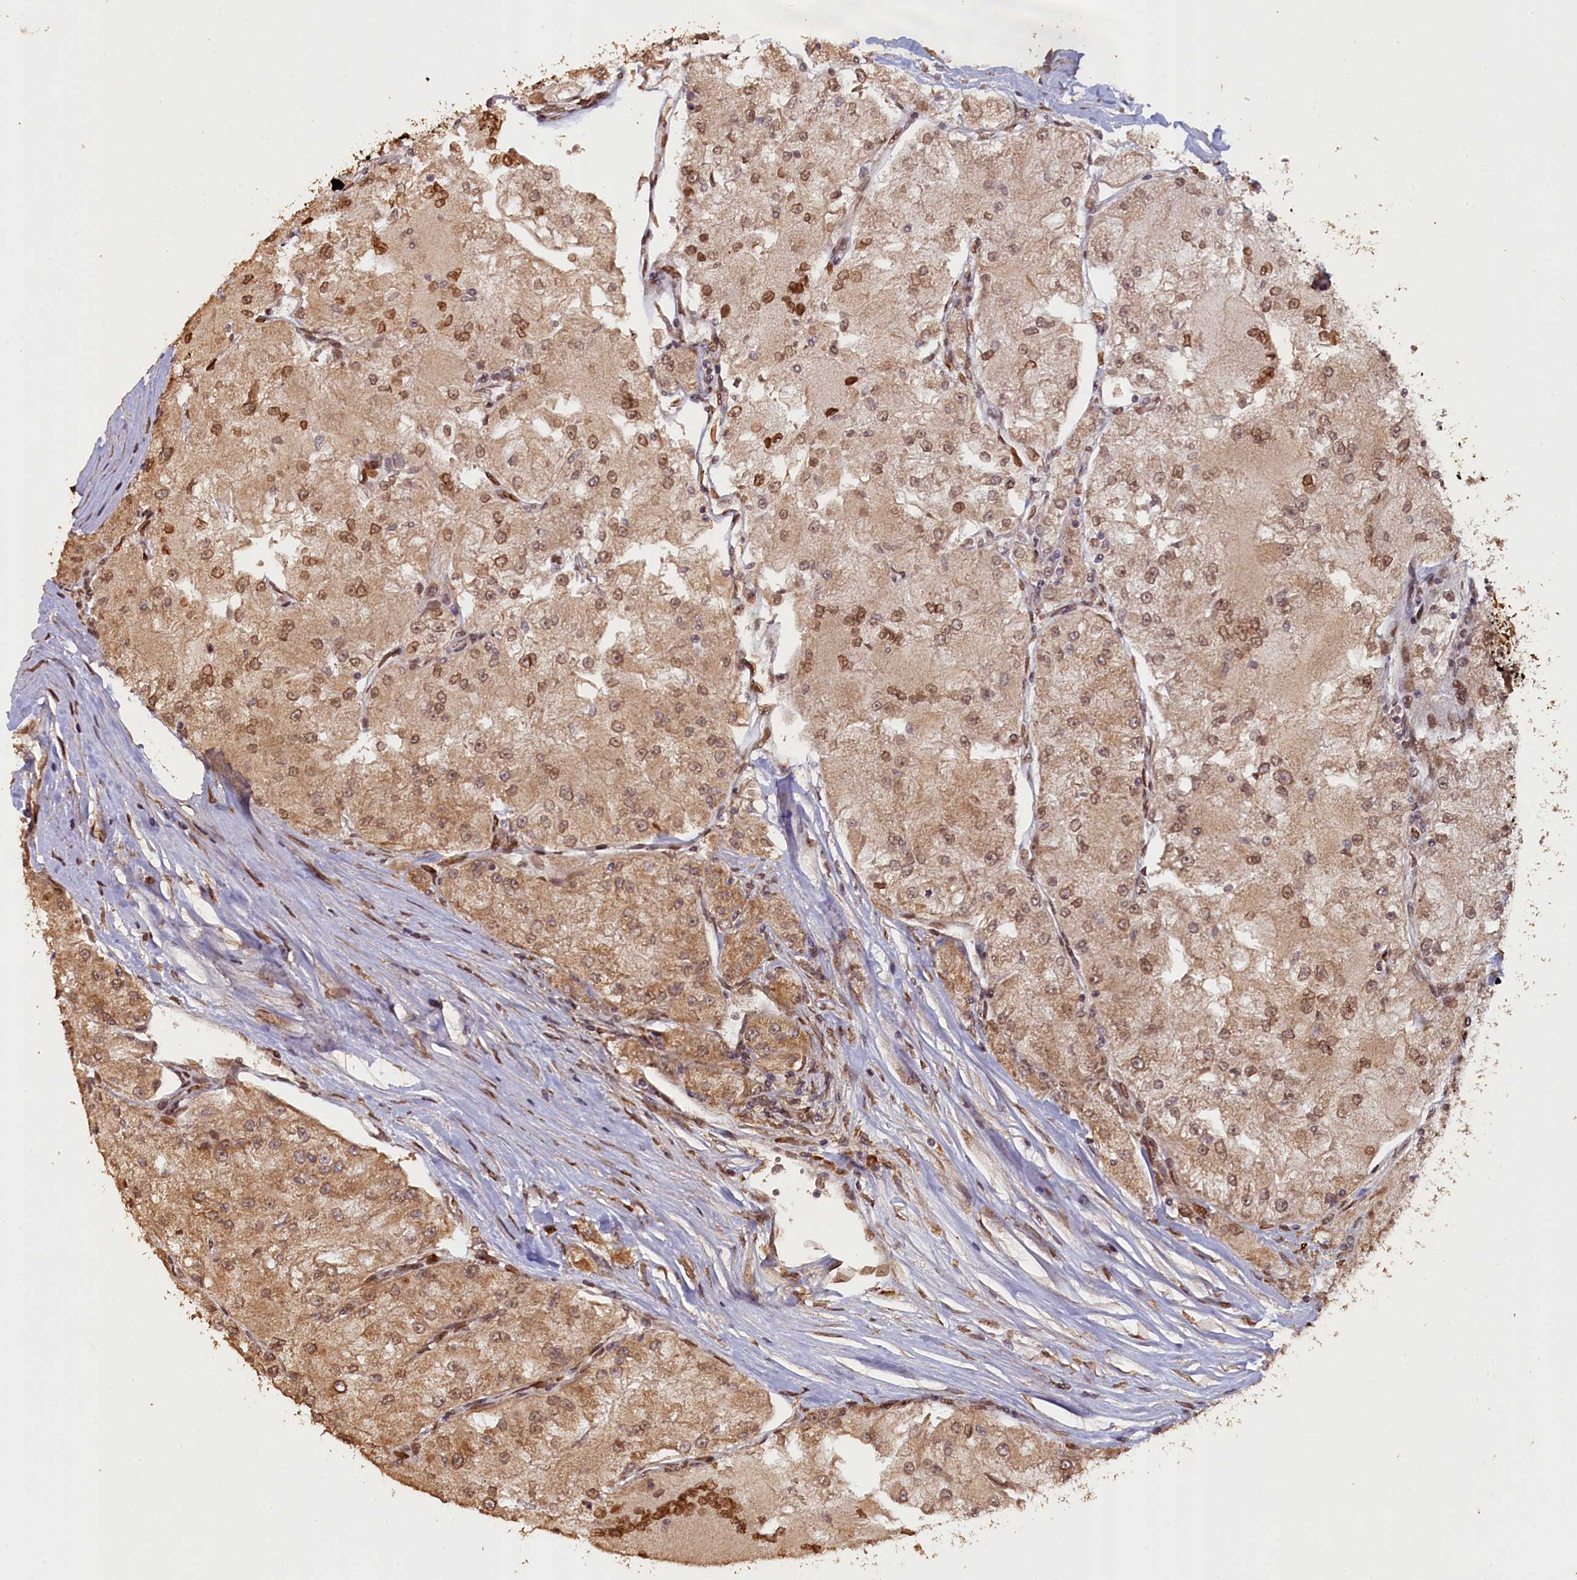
{"staining": {"intensity": "moderate", "quantity": ">75%", "location": "cytoplasmic/membranous,nuclear"}, "tissue": "renal cancer", "cell_type": "Tumor cells", "image_type": "cancer", "snomed": [{"axis": "morphology", "description": "Adenocarcinoma, NOS"}, {"axis": "topography", "description": "Kidney"}], "caption": "Moderate cytoplasmic/membranous and nuclear staining is identified in approximately >75% of tumor cells in adenocarcinoma (renal).", "gene": "SLC38A7", "patient": {"sex": "female", "age": 72}}